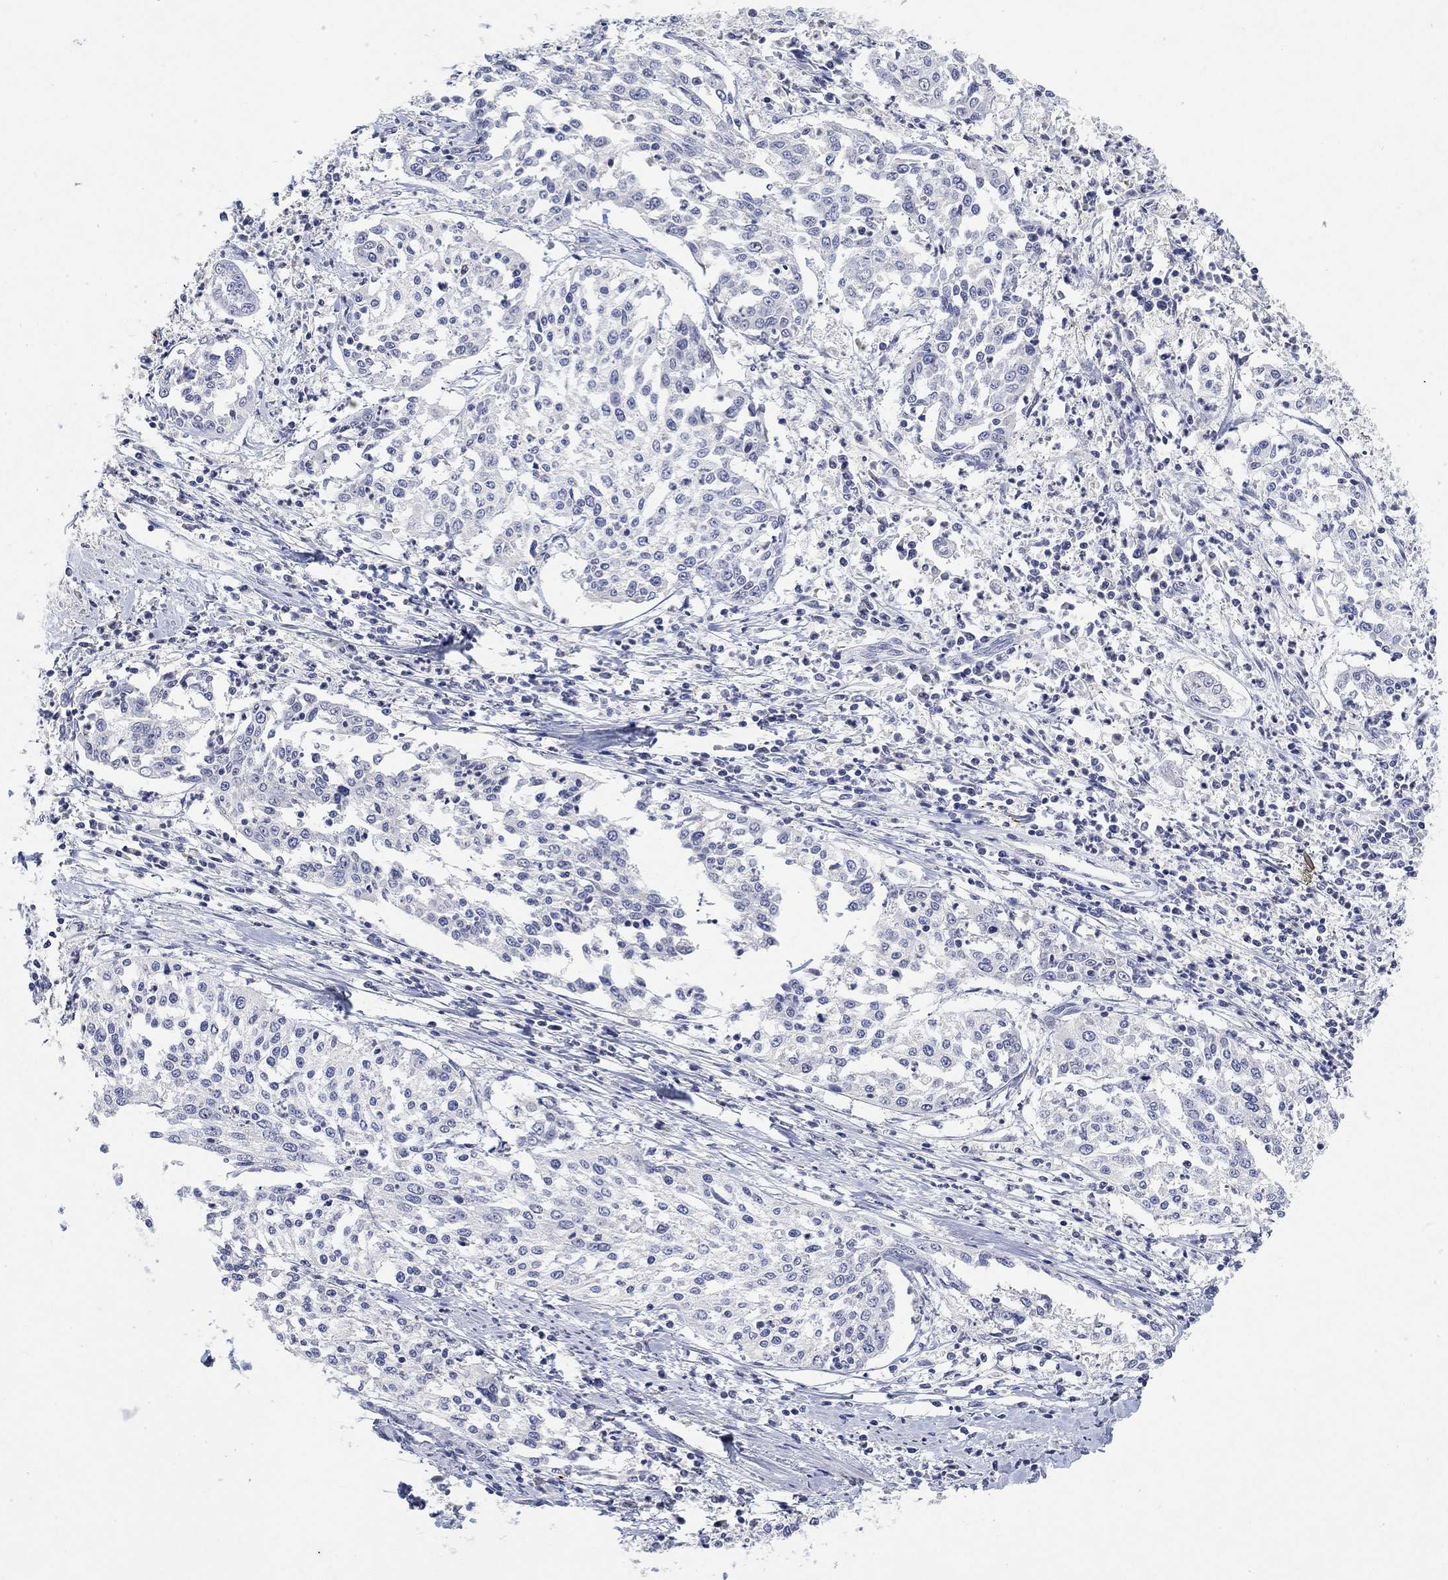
{"staining": {"intensity": "negative", "quantity": "none", "location": "none"}, "tissue": "cervical cancer", "cell_type": "Tumor cells", "image_type": "cancer", "snomed": [{"axis": "morphology", "description": "Squamous cell carcinoma, NOS"}, {"axis": "topography", "description": "Cervix"}], "caption": "High power microscopy image of an immunohistochemistry (IHC) histopathology image of cervical cancer, revealing no significant positivity in tumor cells.", "gene": "VAT1L", "patient": {"sex": "female", "age": 41}}